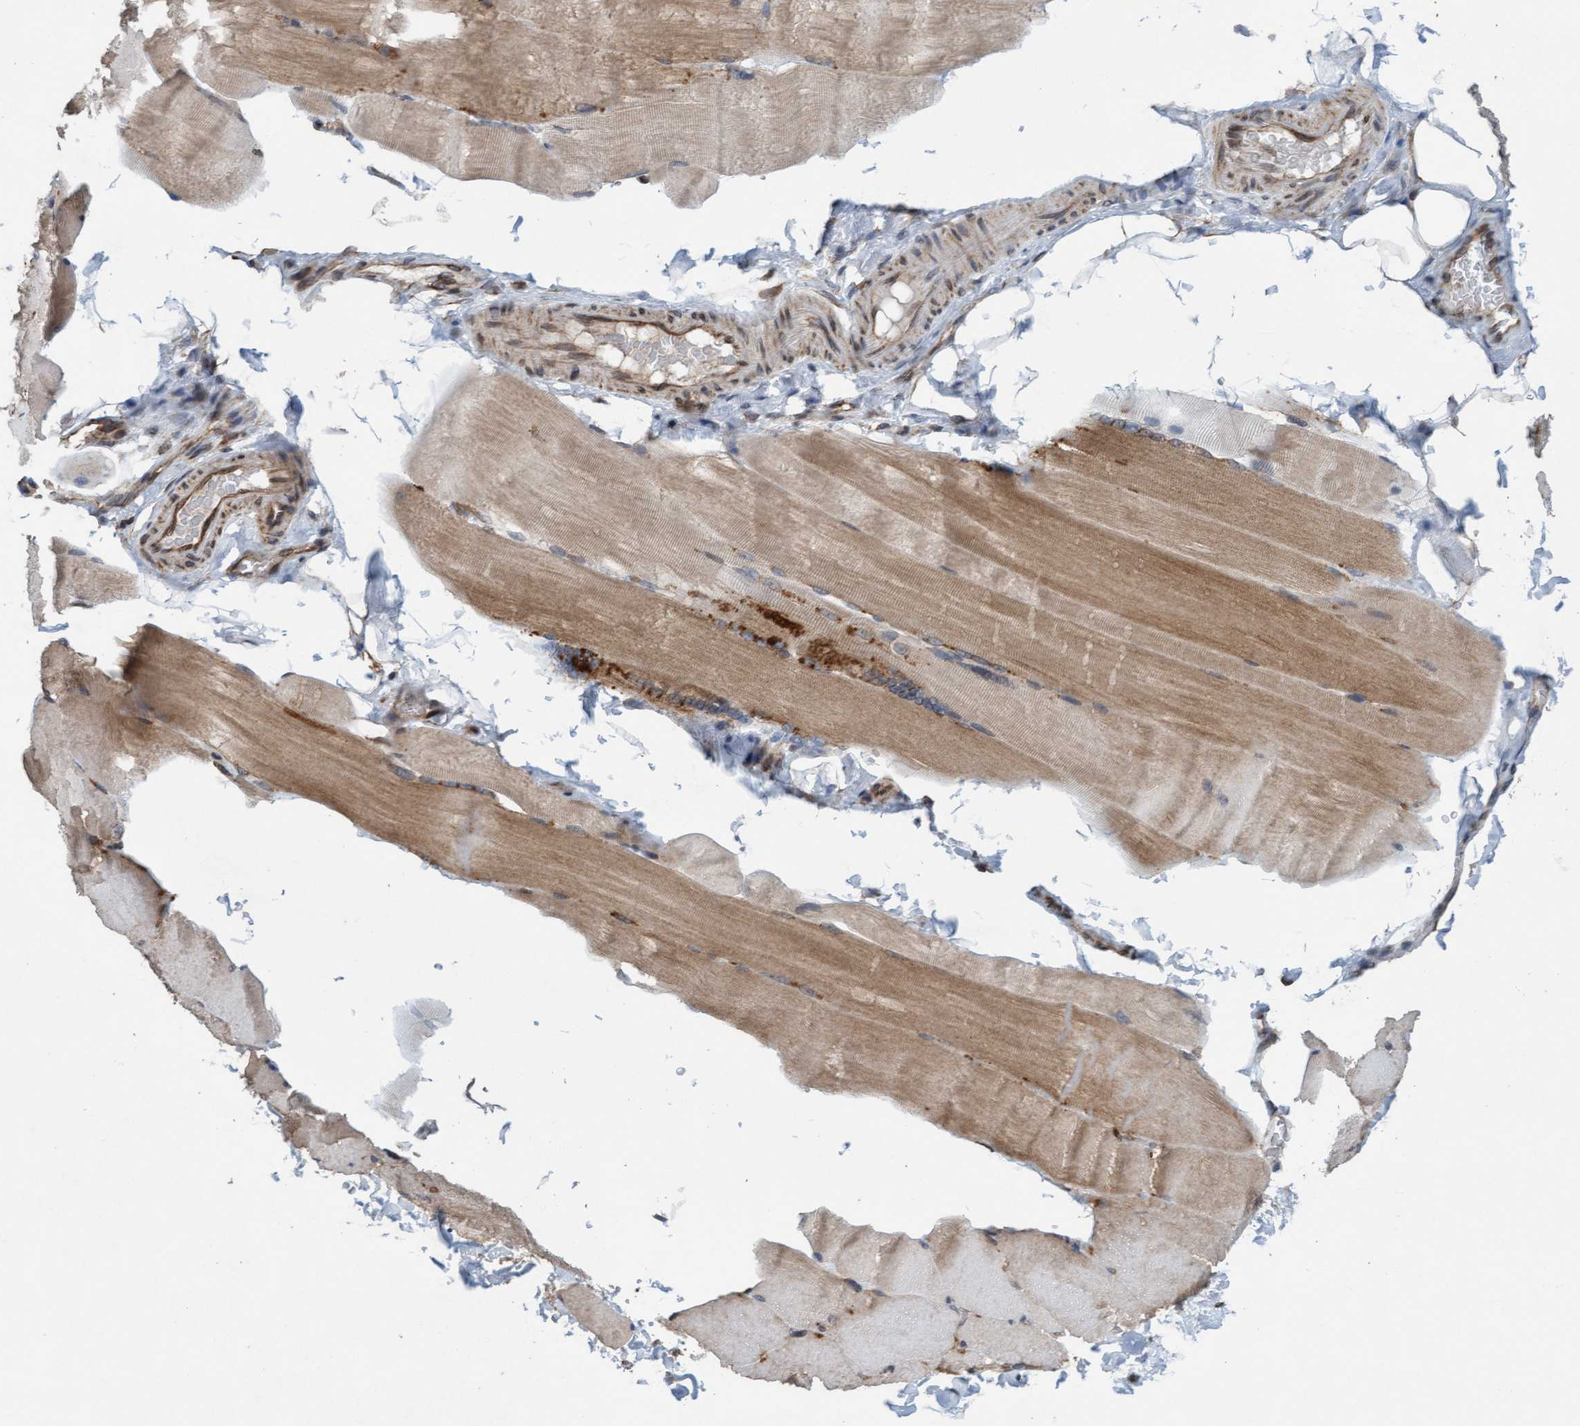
{"staining": {"intensity": "moderate", "quantity": ">75%", "location": "cytoplasmic/membranous"}, "tissue": "skeletal muscle", "cell_type": "Myocytes", "image_type": "normal", "snomed": [{"axis": "morphology", "description": "Normal tissue, NOS"}, {"axis": "topography", "description": "Skin"}, {"axis": "topography", "description": "Skeletal muscle"}], "caption": "Myocytes display moderate cytoplasmic/membranous expression in about >75% of cells in unremarkable skeletal muscle.", "gene": "MRPS23", "patient": {"sex": "male", "age": 83}}